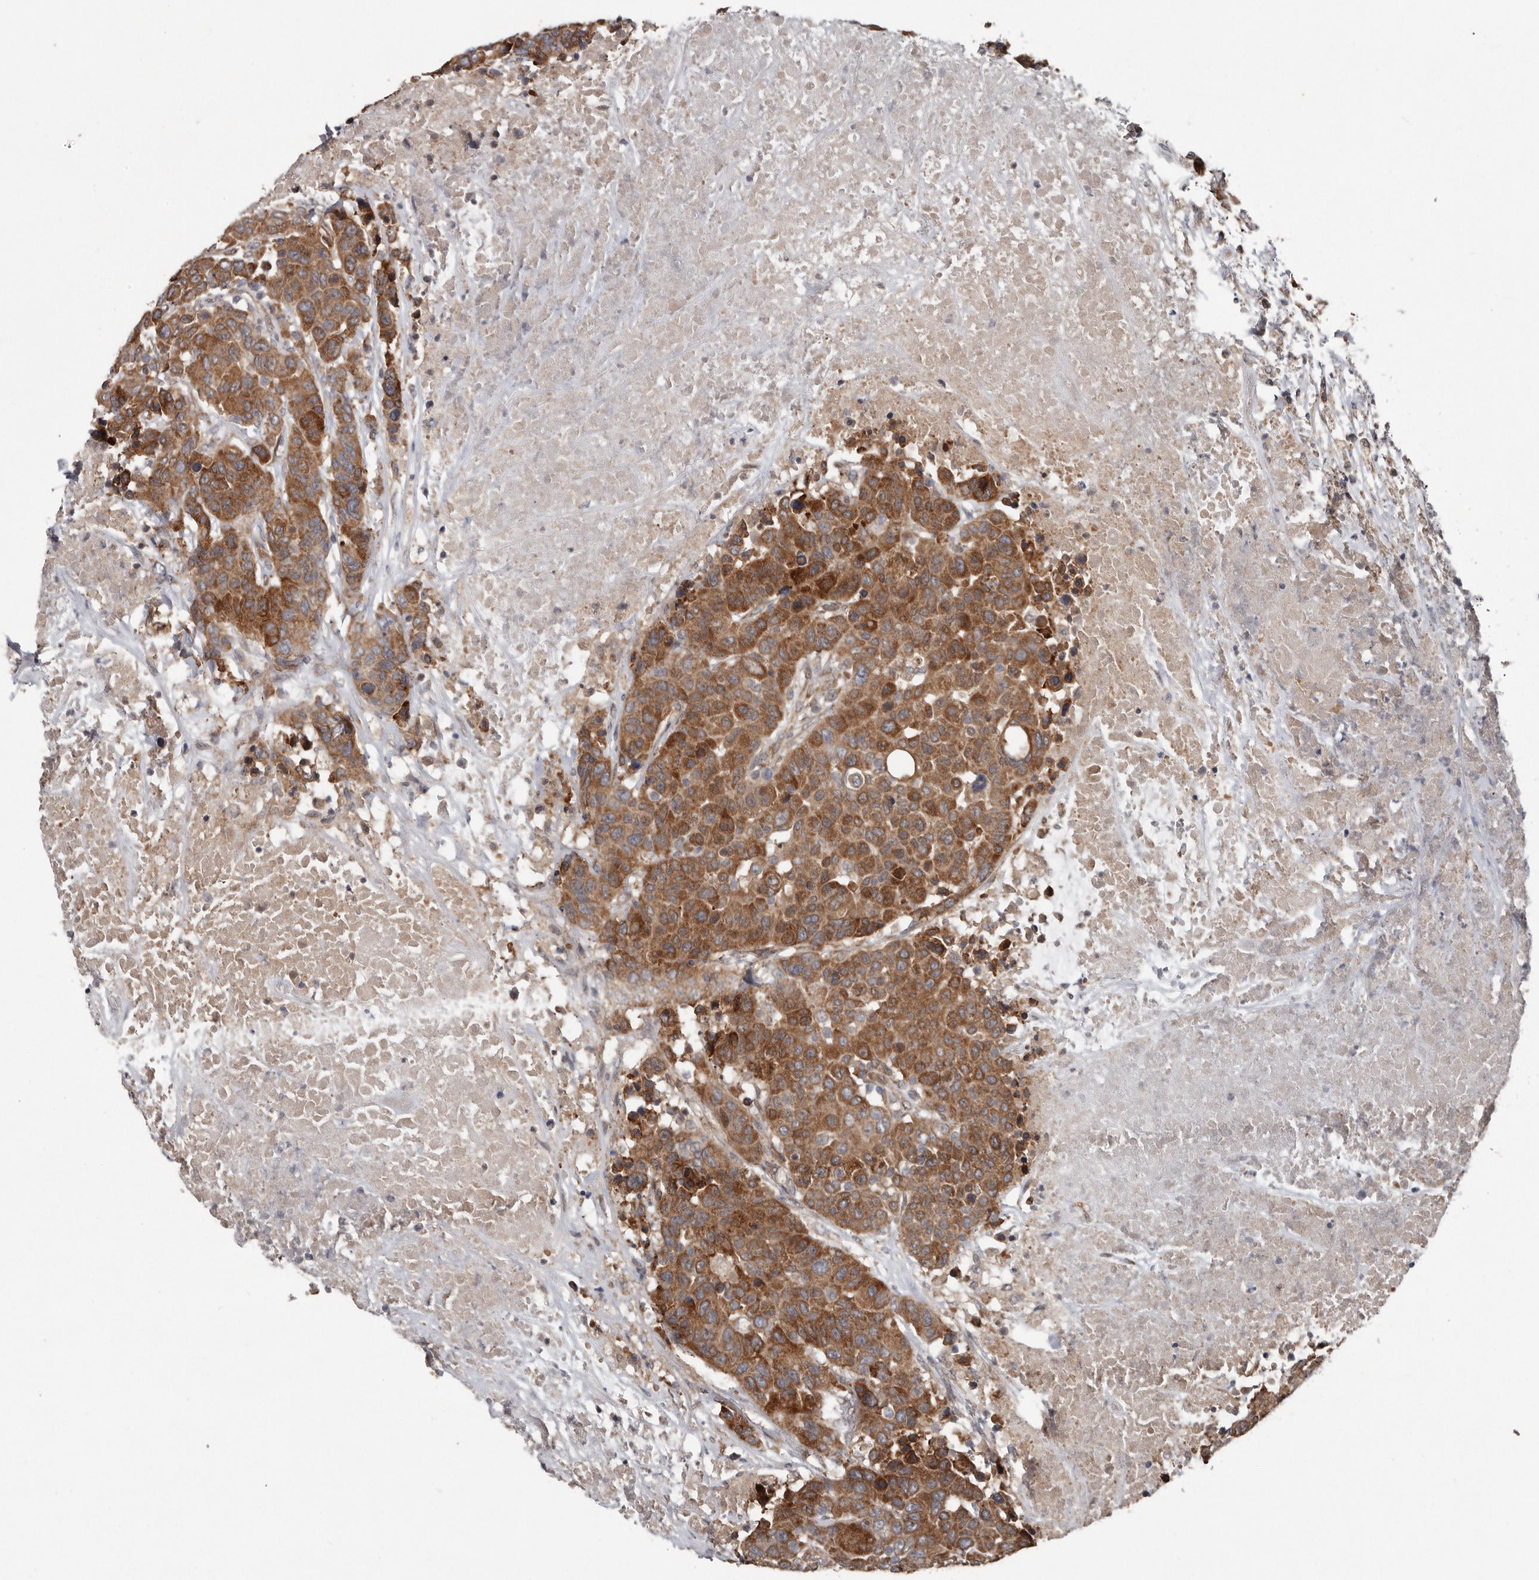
{"staining": {"intensity": "strong", "quantity": ">75%", "location": "cytoplasmic/membranous"}, "tissue": "breast cancer", "cell_type": "Tumor cells", "image_type": "cancer", "snomed": [{"axis": "morphology", "description": "Duct carcinoma"}, {"axis": "topography", "description": "Breast"}], "caption": "Human invasive ductal carcinoma (breast) stained with a brown dye displays strong cytoplasmic/membranous positive expression in about >75% of tumor cells.", "gene": "CHML", "patient": {"sex": "female", "age": 37}}